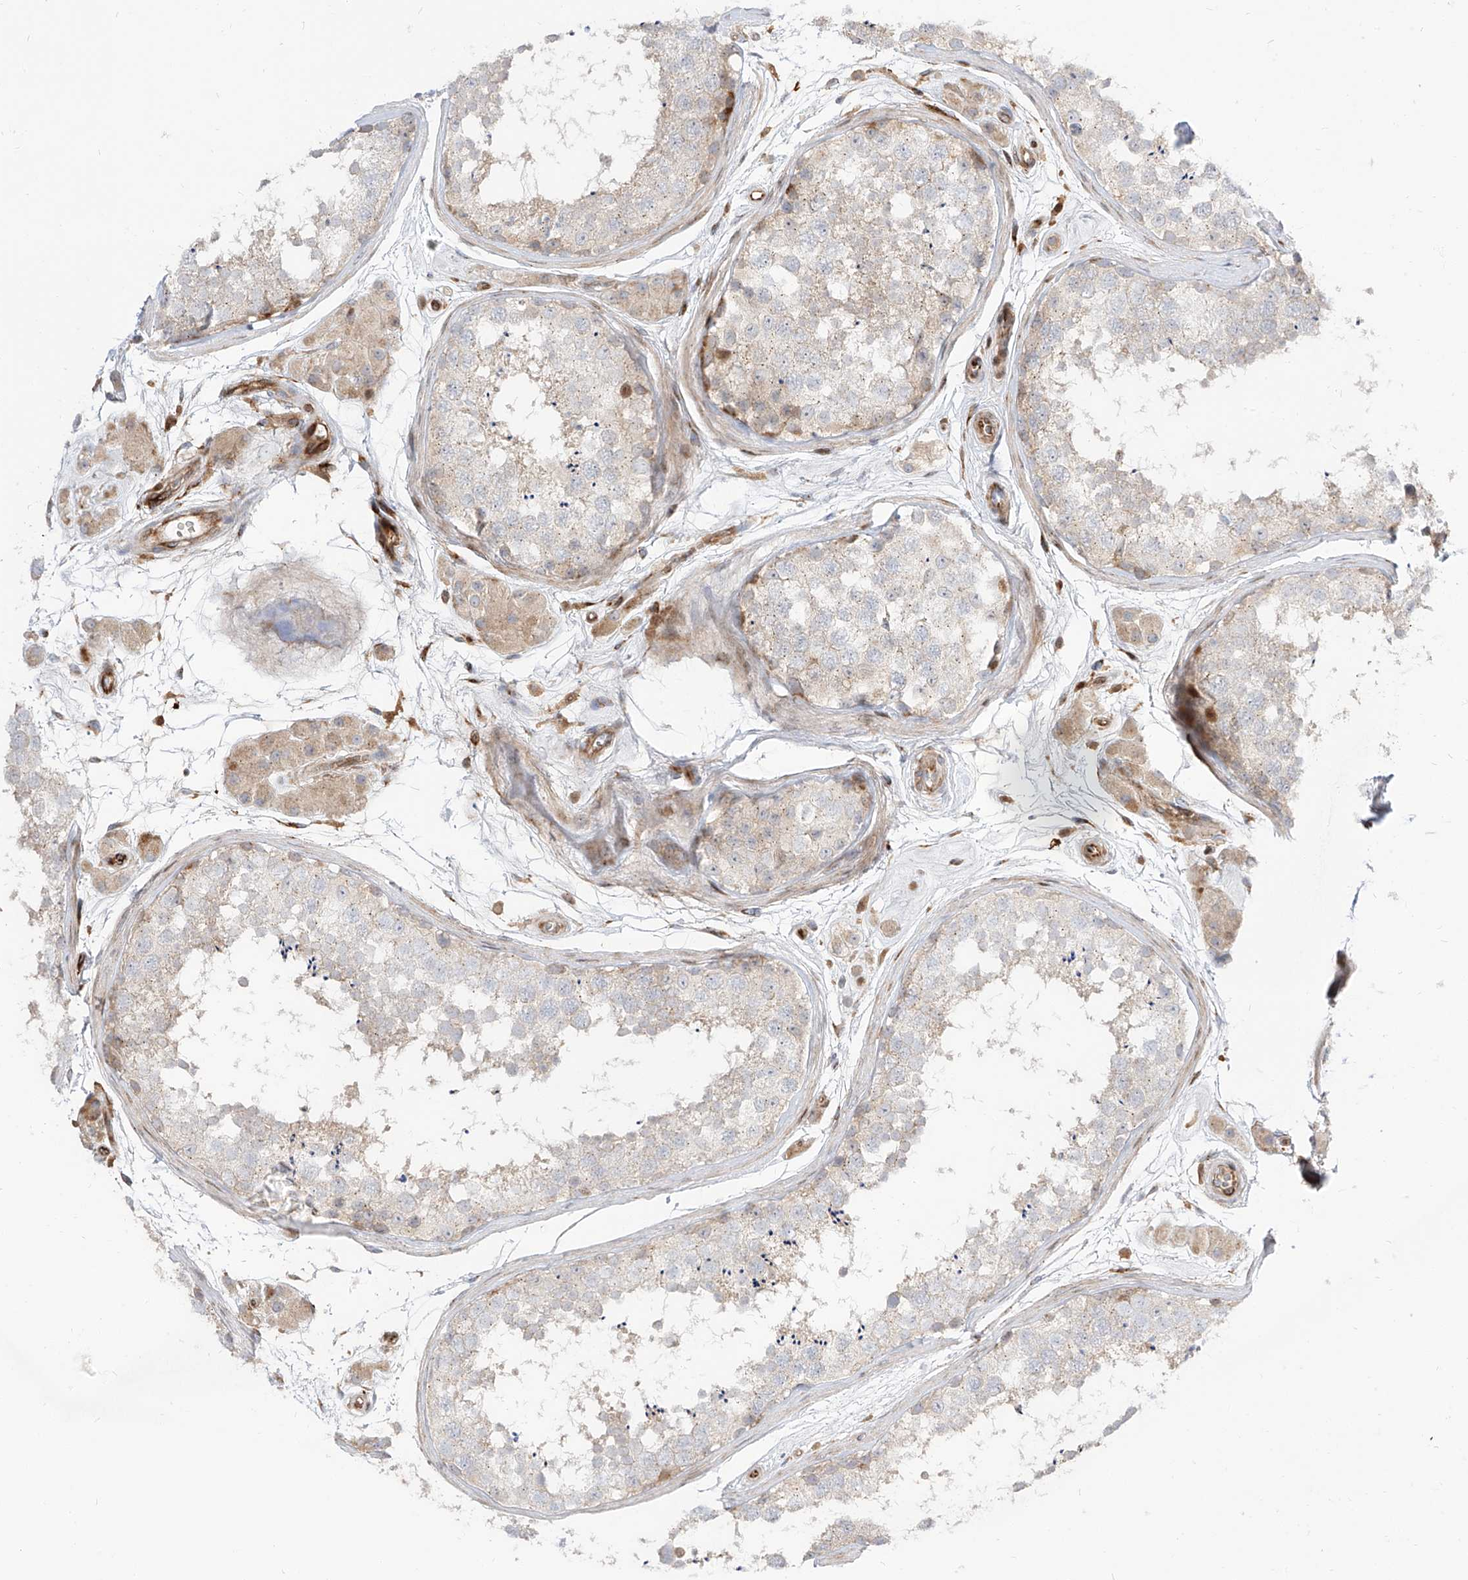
{"staining": {"intensity": "weak", "quantity": "<25%", "location": "cytoplasmic/membranous"}, "tissue": "testis", "cell_type": "Cells in seminiferous ducts", "image_type": "normal", "snomed": [{"axis": "morphology", "description": "Normal tissue, NOS"}, {"axis": "topography", "description": "Testis"}], "caption": "An IHC micrograph of unremarkable testis is shown. There is no staining in cells in seminiferous ducts of testis.", "gene": "KYNU", "patient": {"sex": "male", "age": 56}}